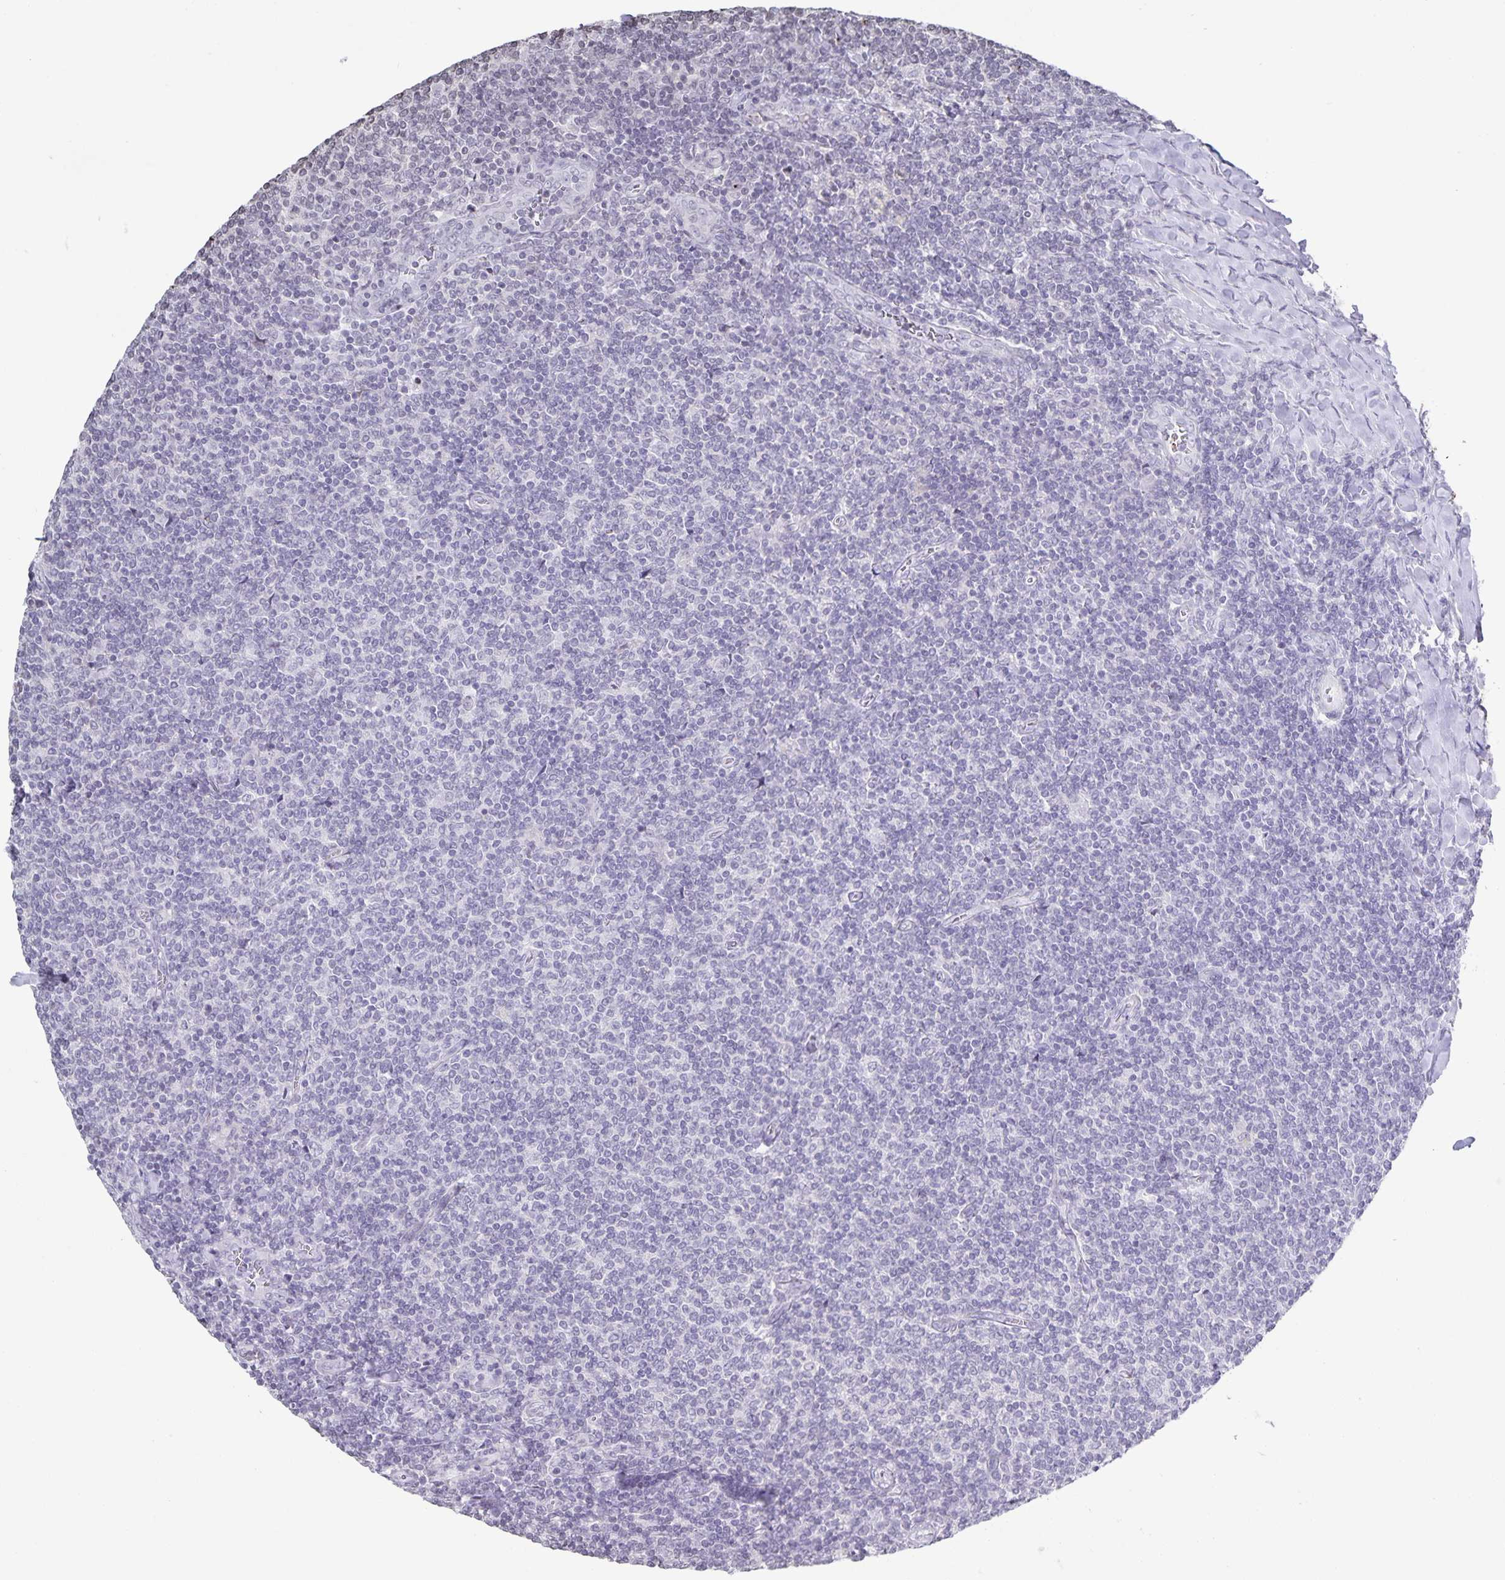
{"staining": {"intensity": "negative", "quantity": "none", "location": "none"}, "tissue": "lymphoma", "cell_type": "Tumor cells", "image_type": "cancer", "snomed": [{"axis": "morphology", "description": "Malignant lymphoma, non-Hodgkin's type, Low grade"}, {"axis": "topography", "description": "Lymph node"}], "caption": "Malignant lymphoma, non-Hodgkin's type (low-grade) was stained to show a protein in brown. There is no significant positivity in tumor cells.", "gene": "AQP4", "patient": {"sex": "male", "age": 52}}